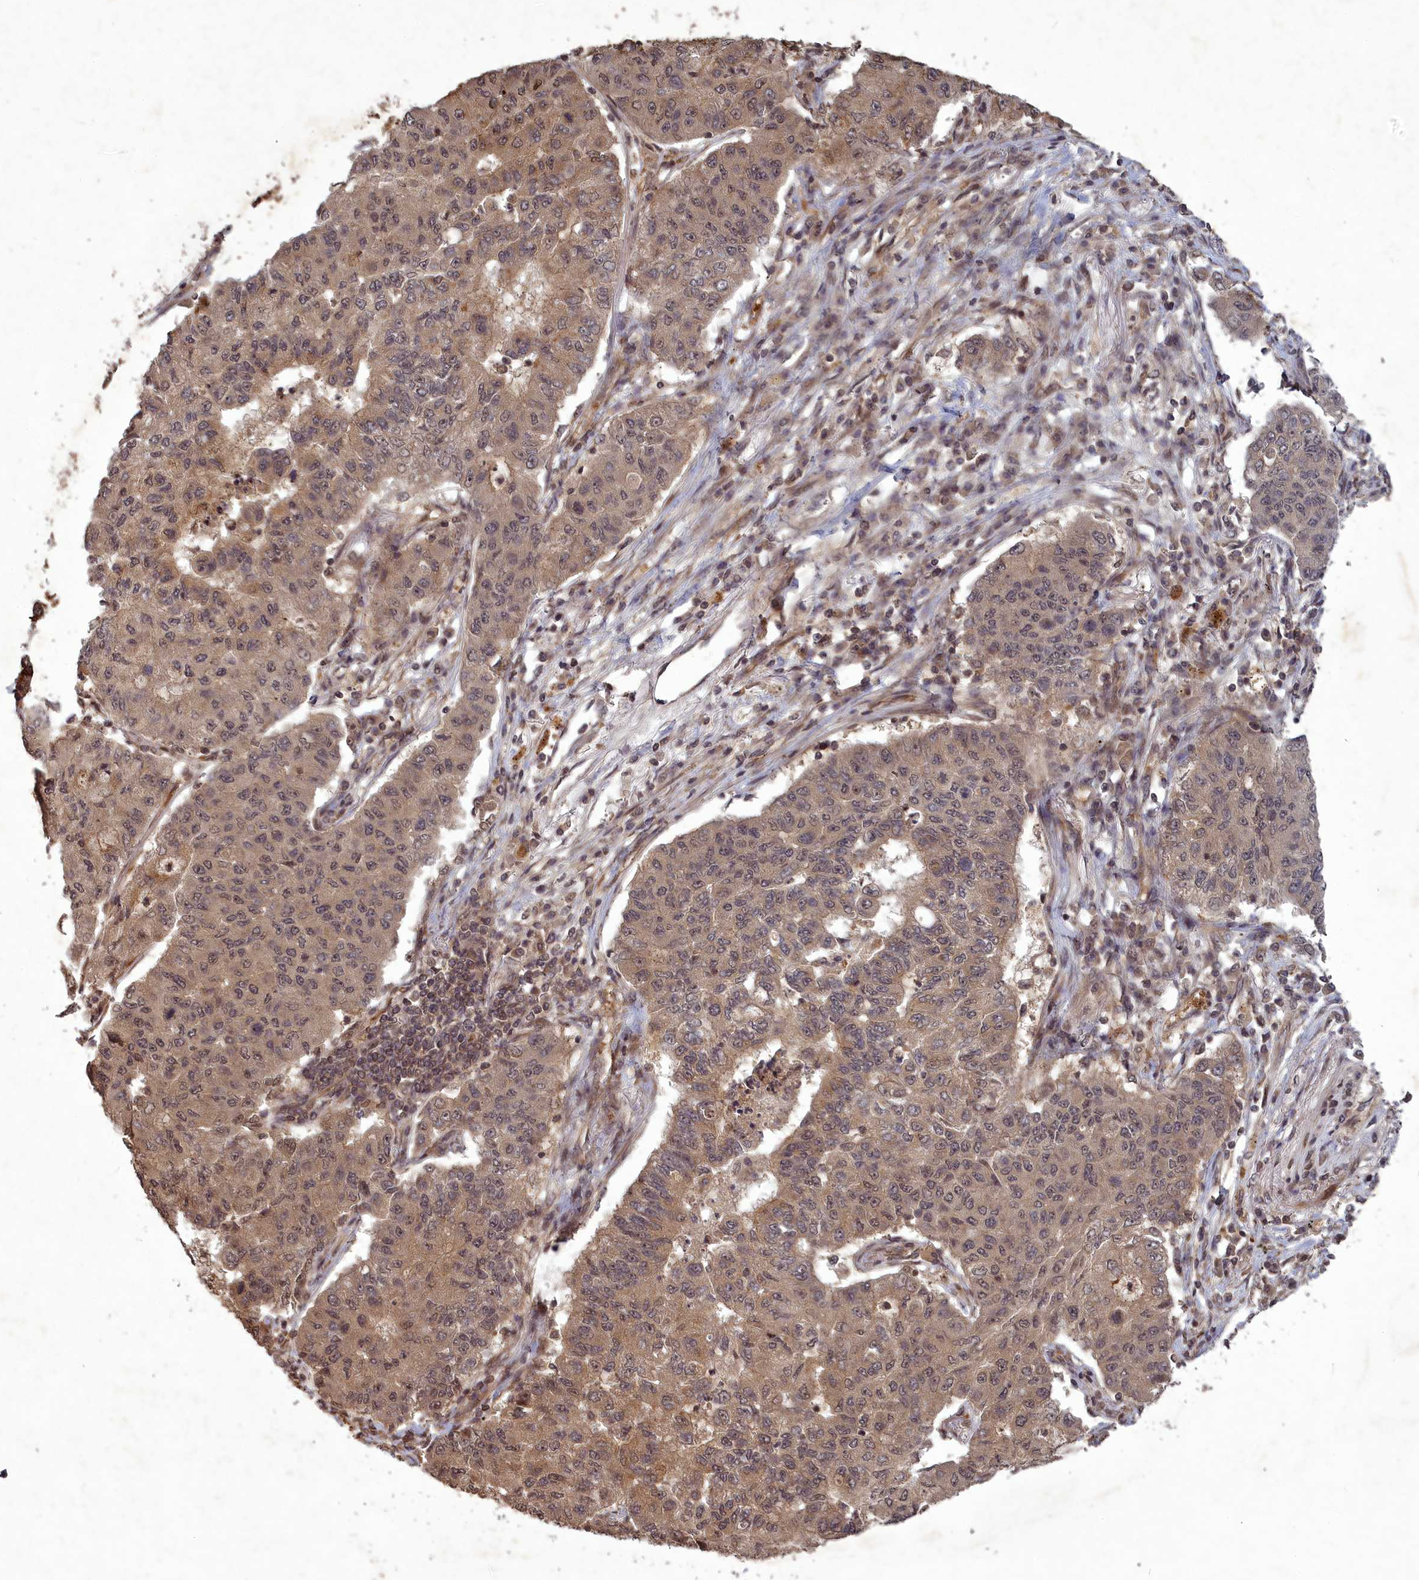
{"staining": {"intensity": "moderate", "quantity": ">75%", "location": "cytoplasmic/membranous,nuclear"}, "tissue": "lung cancer", "cell_type": "Tumor cells", "image_type": "cancer", "snomed": [{"axis": "morphology", "description": "Squamous cell carcinoma, NOS"}, {"axis": "topography", "description": "Lung"}], "caption": "Human lung squamous cell carcinoma stained with a brown dye demonstrates moderate cytoplasmic/membranous and nuclear positive staining in about >75% of tumor cells.", "gene": "SRMS", "patient": {"sex": "male", "age": 74}}